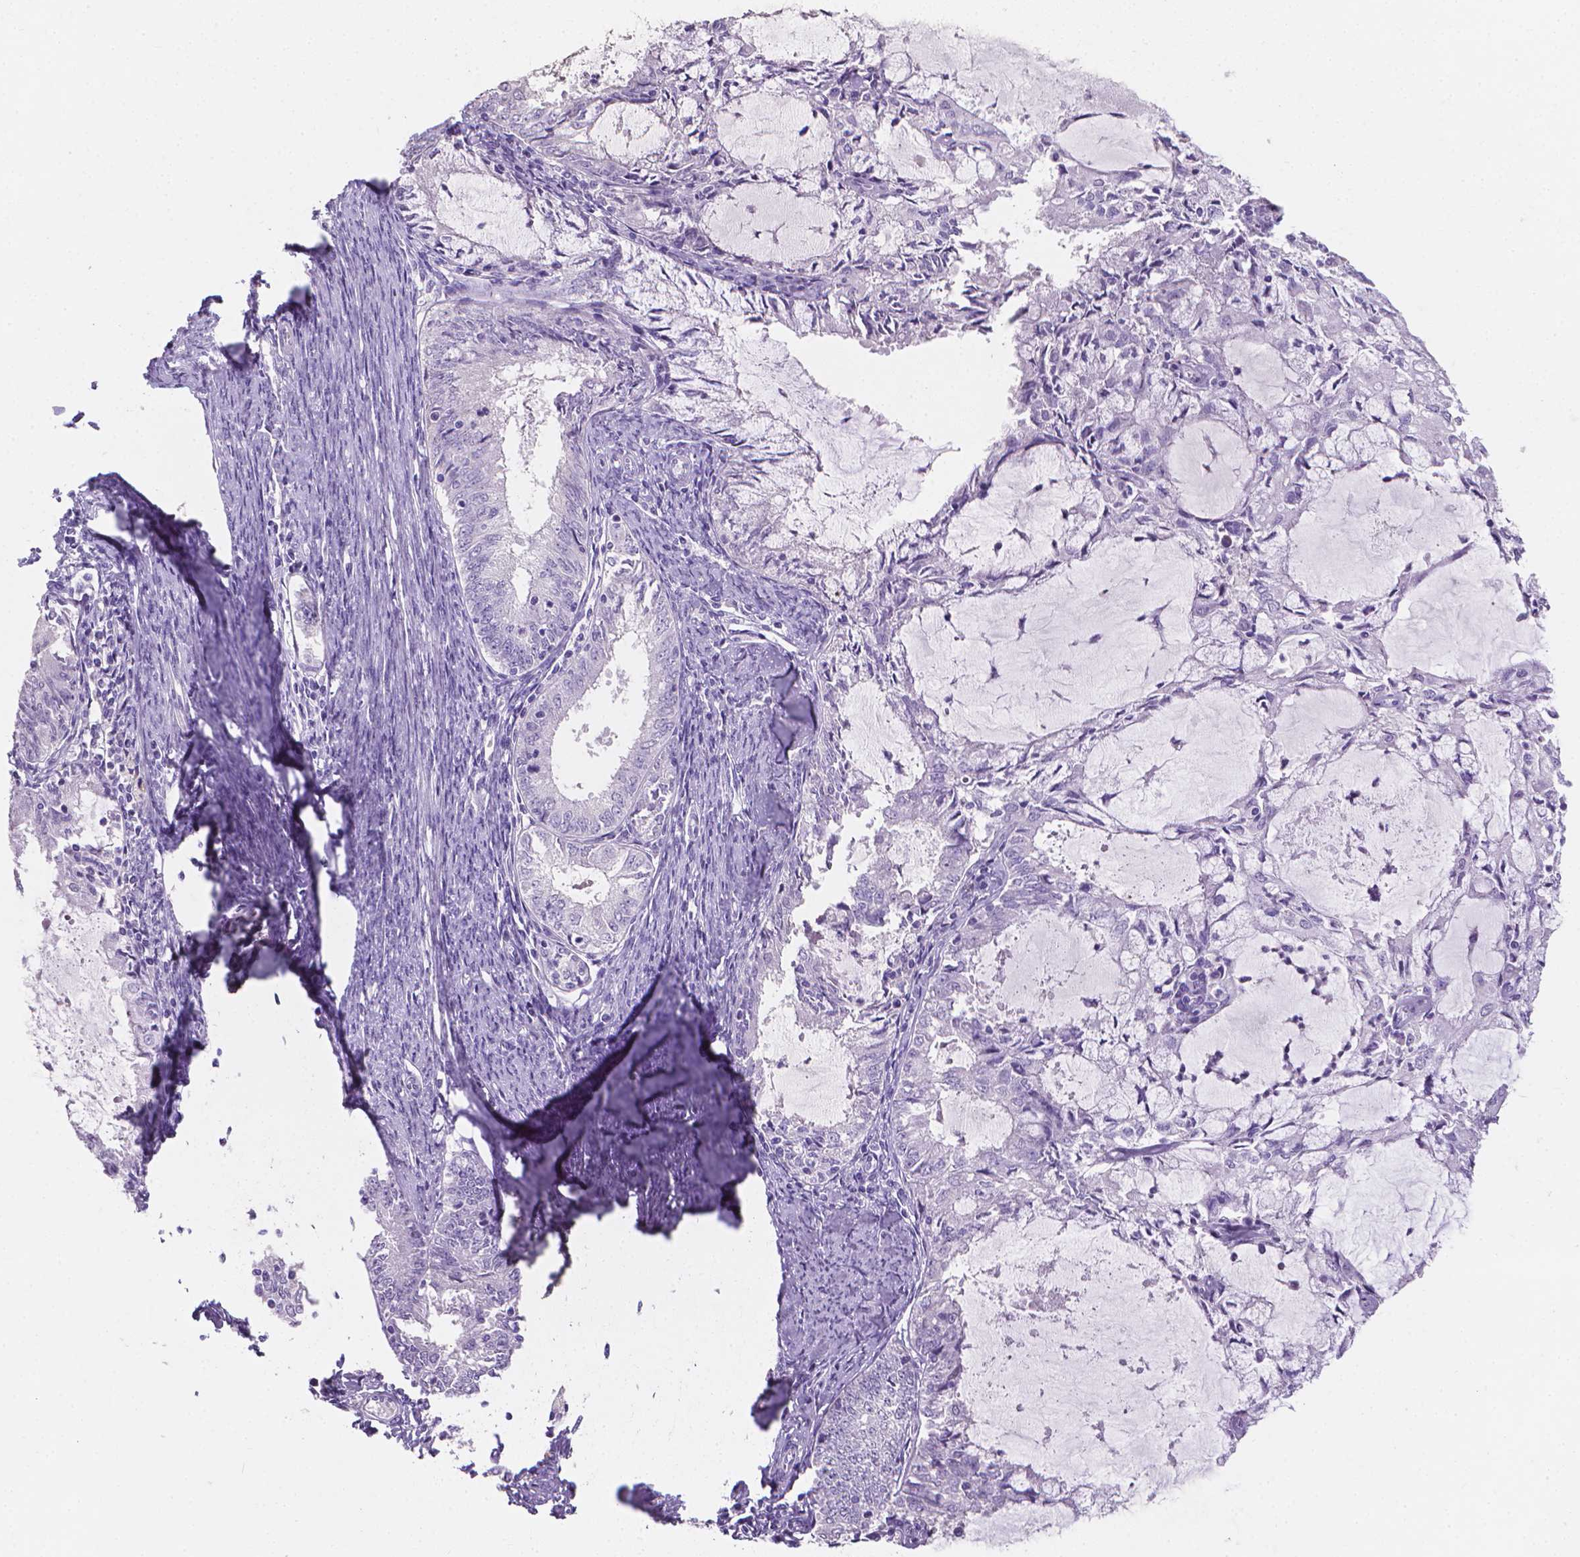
{"staining": {"intensity": "negative", "quantity": "none", "location": "none"}, "tissue": "endometrial cancer", "cell_type": "Tumor cells", "image_type": "cancer", "snomed": [{"axis": "morphology", "description": "Adenocarcinoma, NOS"}, {"axis": "topography", "description": "Endometrium"}], "caption": "Tumor cells show no significant staining in endometrial cancer (adenocarcinoma). Brightfield microscopy of immunohistochemistry stained with DAB (brown) and hematoxylin (blue), captured at high magnification.", "gene": "XPNPEP2", "patient": {"sex": "female", "age": 57}}